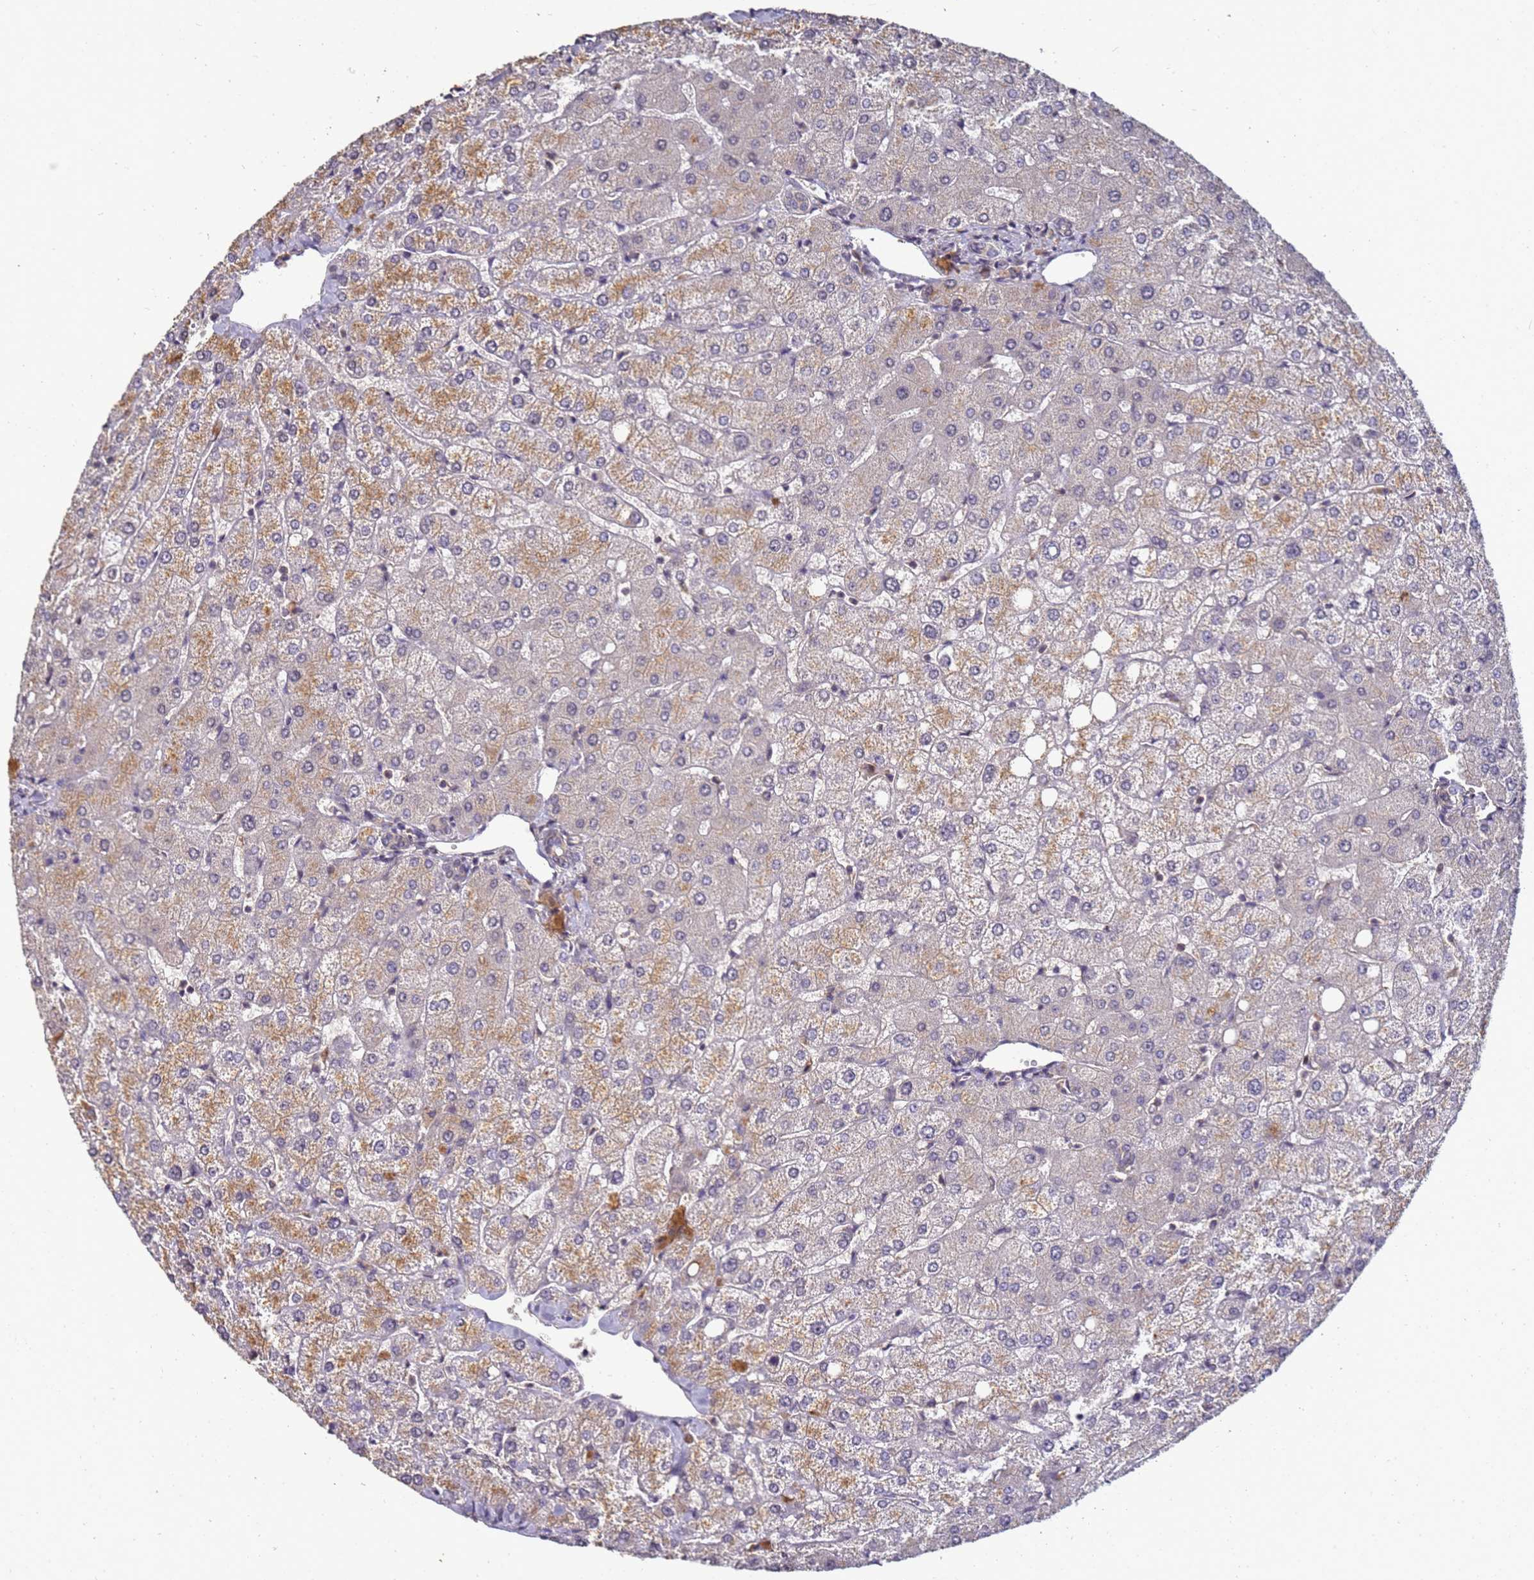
{"staining": {"intensity": "weak", "quantity": "<25%", "location": "cytoplasmic/membranous"}, "tissue": "liver", "cell_type": "Cholangiocytes", "image_type": "normal", "snomed": [{"axis": "morphology", "description": "Normal tissue, NOS"}, {"axis": "topography", "description": "Liver"}], "caption": "This is a image of IHC staining of benign liver, which shows no positivity in cholangiocytes. (Brightfield microscopy of DAB IHC at high magnification).", "gene": "ANKRD17", "patient": {"sex": "female", "age": 54}}